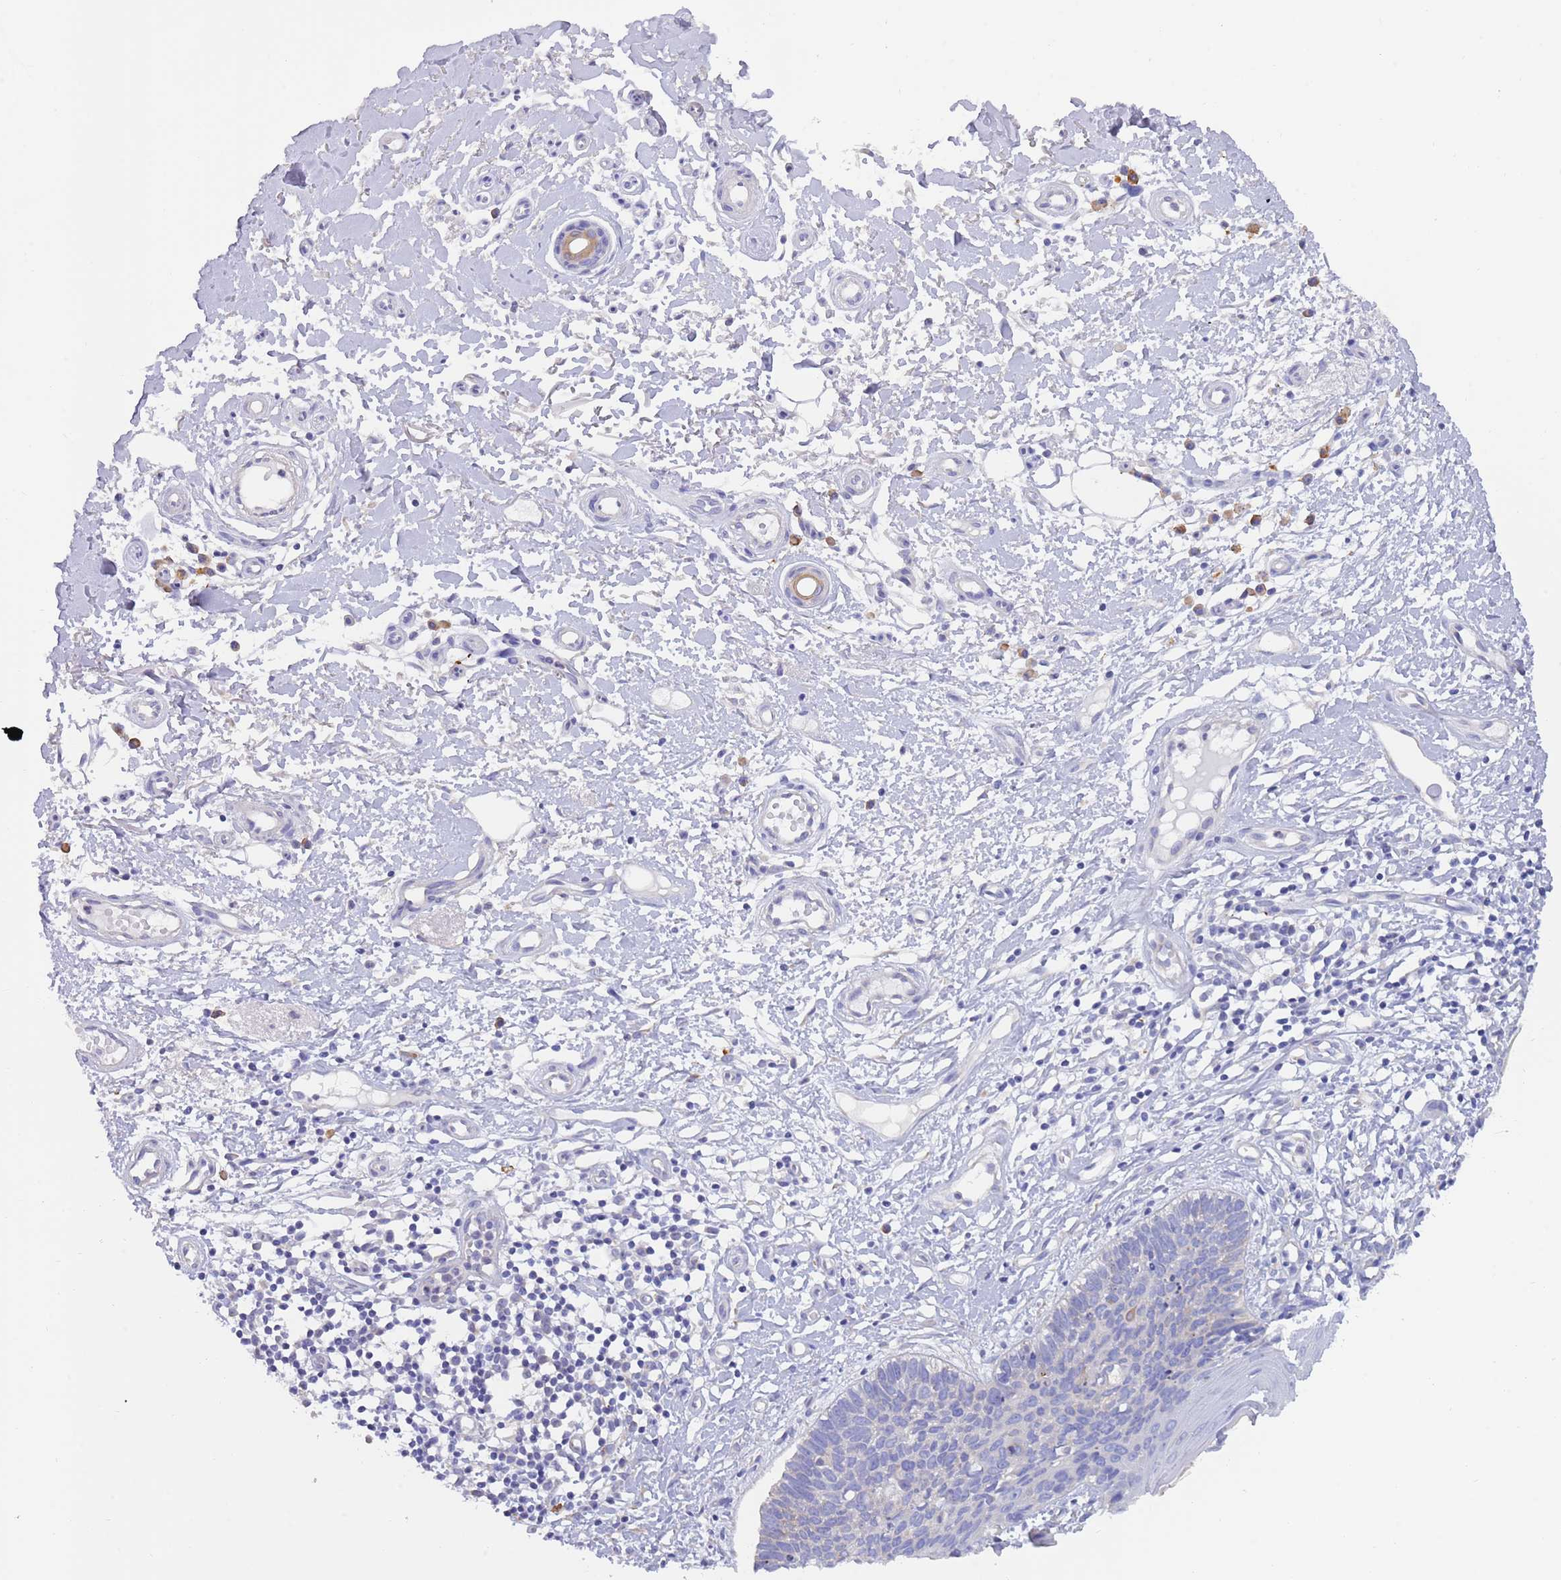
{"staining": {"intensity": "negative", "quantity": "none", "location": "none"}, "tissue": "skin cancer", "cell_type": "Tumor cells", "image_type": "cancer", "snomed": [{"axis": "morphology", "description": "Basal cell carcinoma"}, {"axis": "topography", "description": "Skin"}], "caption": "DAB (3,3'-diaminobenzidine) immunohistochemical staining of skin basal cell carcinoma demonstrates no significant positivity in tumor cells. (DAB IHC, high magnification).", "gene": "CCDC149", "patient": {"sex": "male", "age": 78}}